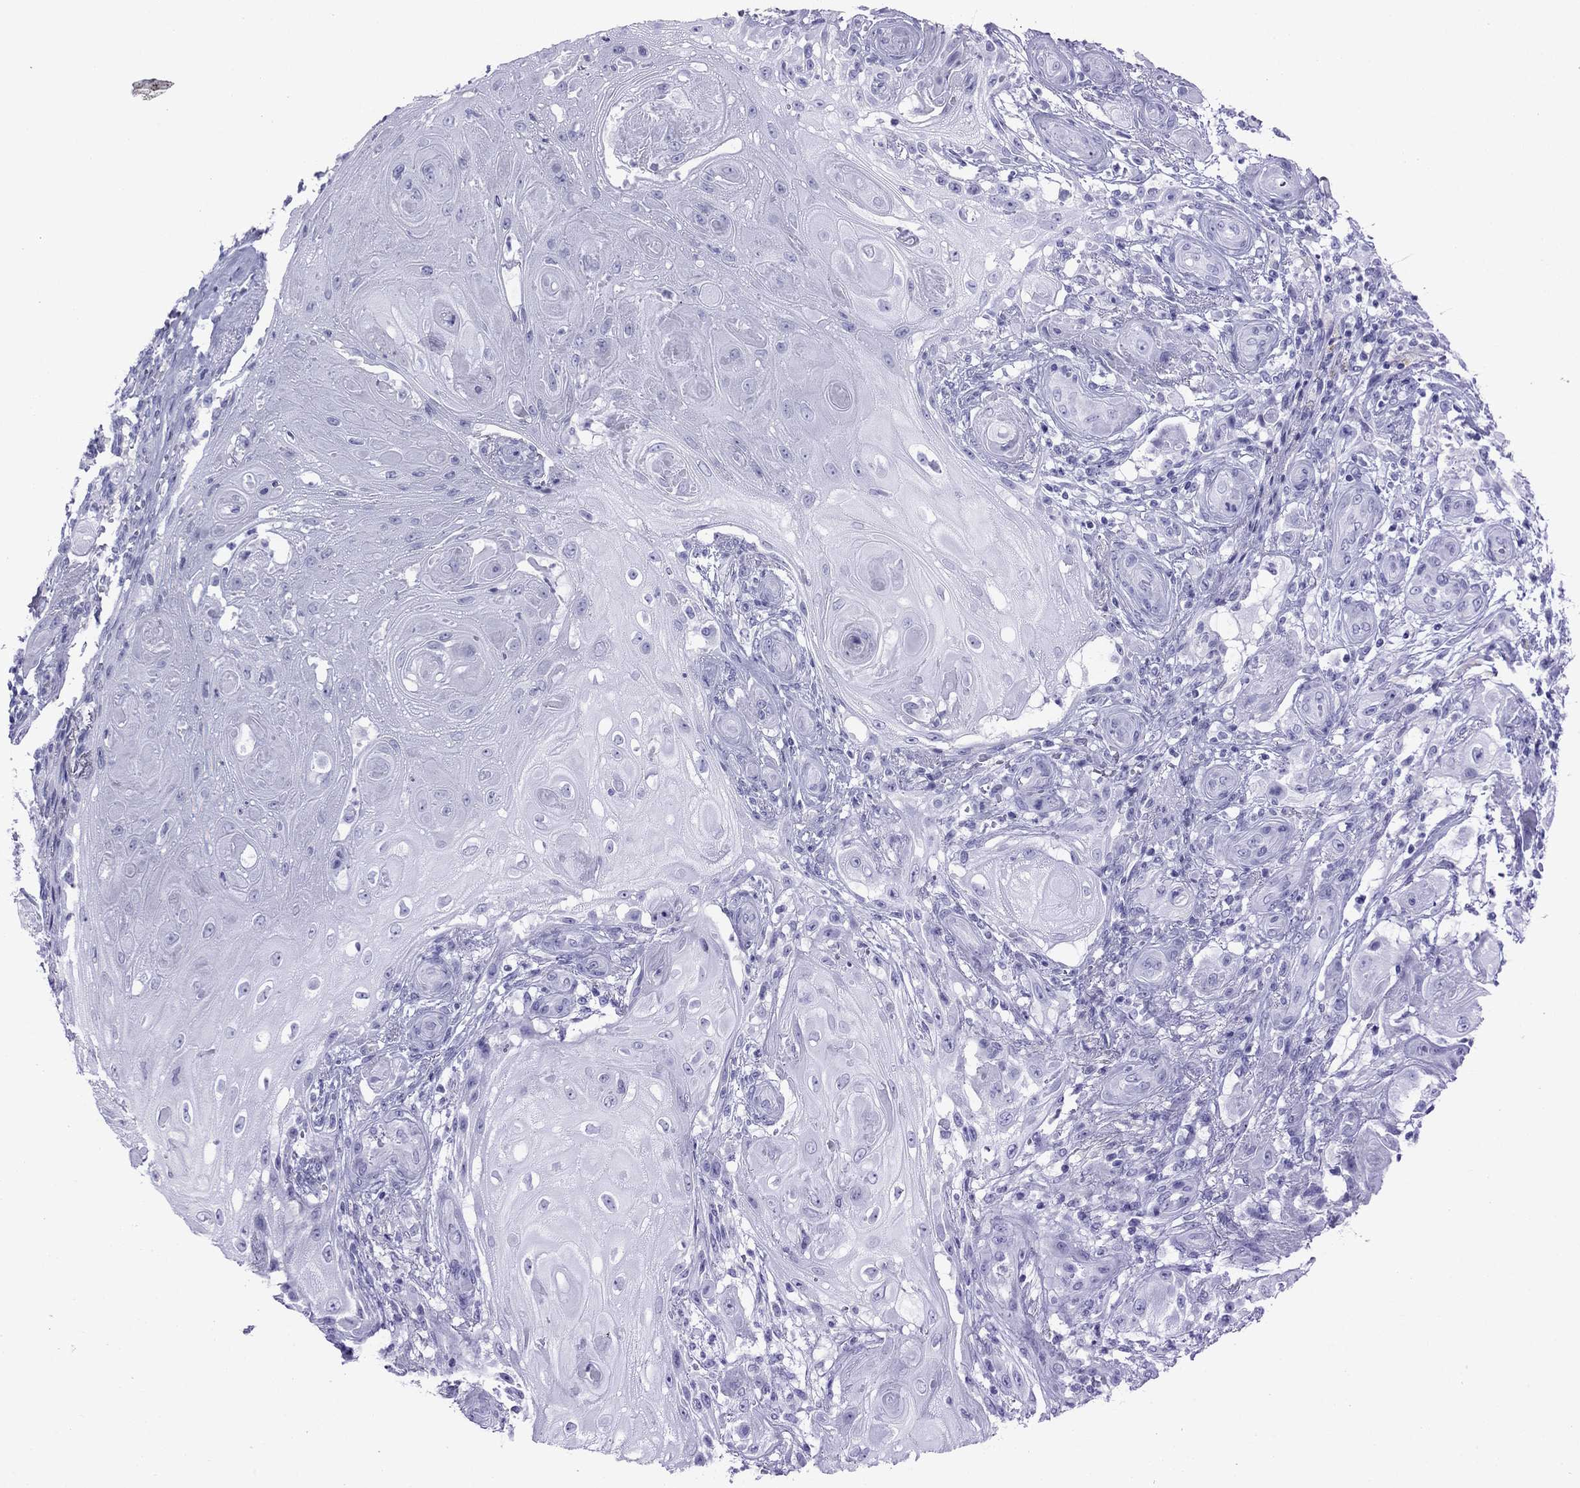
{"staining": {"intensity": "negative", "quantity": "none", "location": "none"}, "tissue": "skin cancer", "cell_type": "Tumor cells", "image_type": "cancer", "snomed": [{"axis": "morphology", "description": "Squamous cell carcinoma, NOS"}, {"axis": "topography", "description": "Skin"}], "caption": "Tumor cells show no significant positivity in skin cancer (squamous cell carcinoma).", "gene": "ATP4A", "patient": {"sex": "male", "age": 62}}